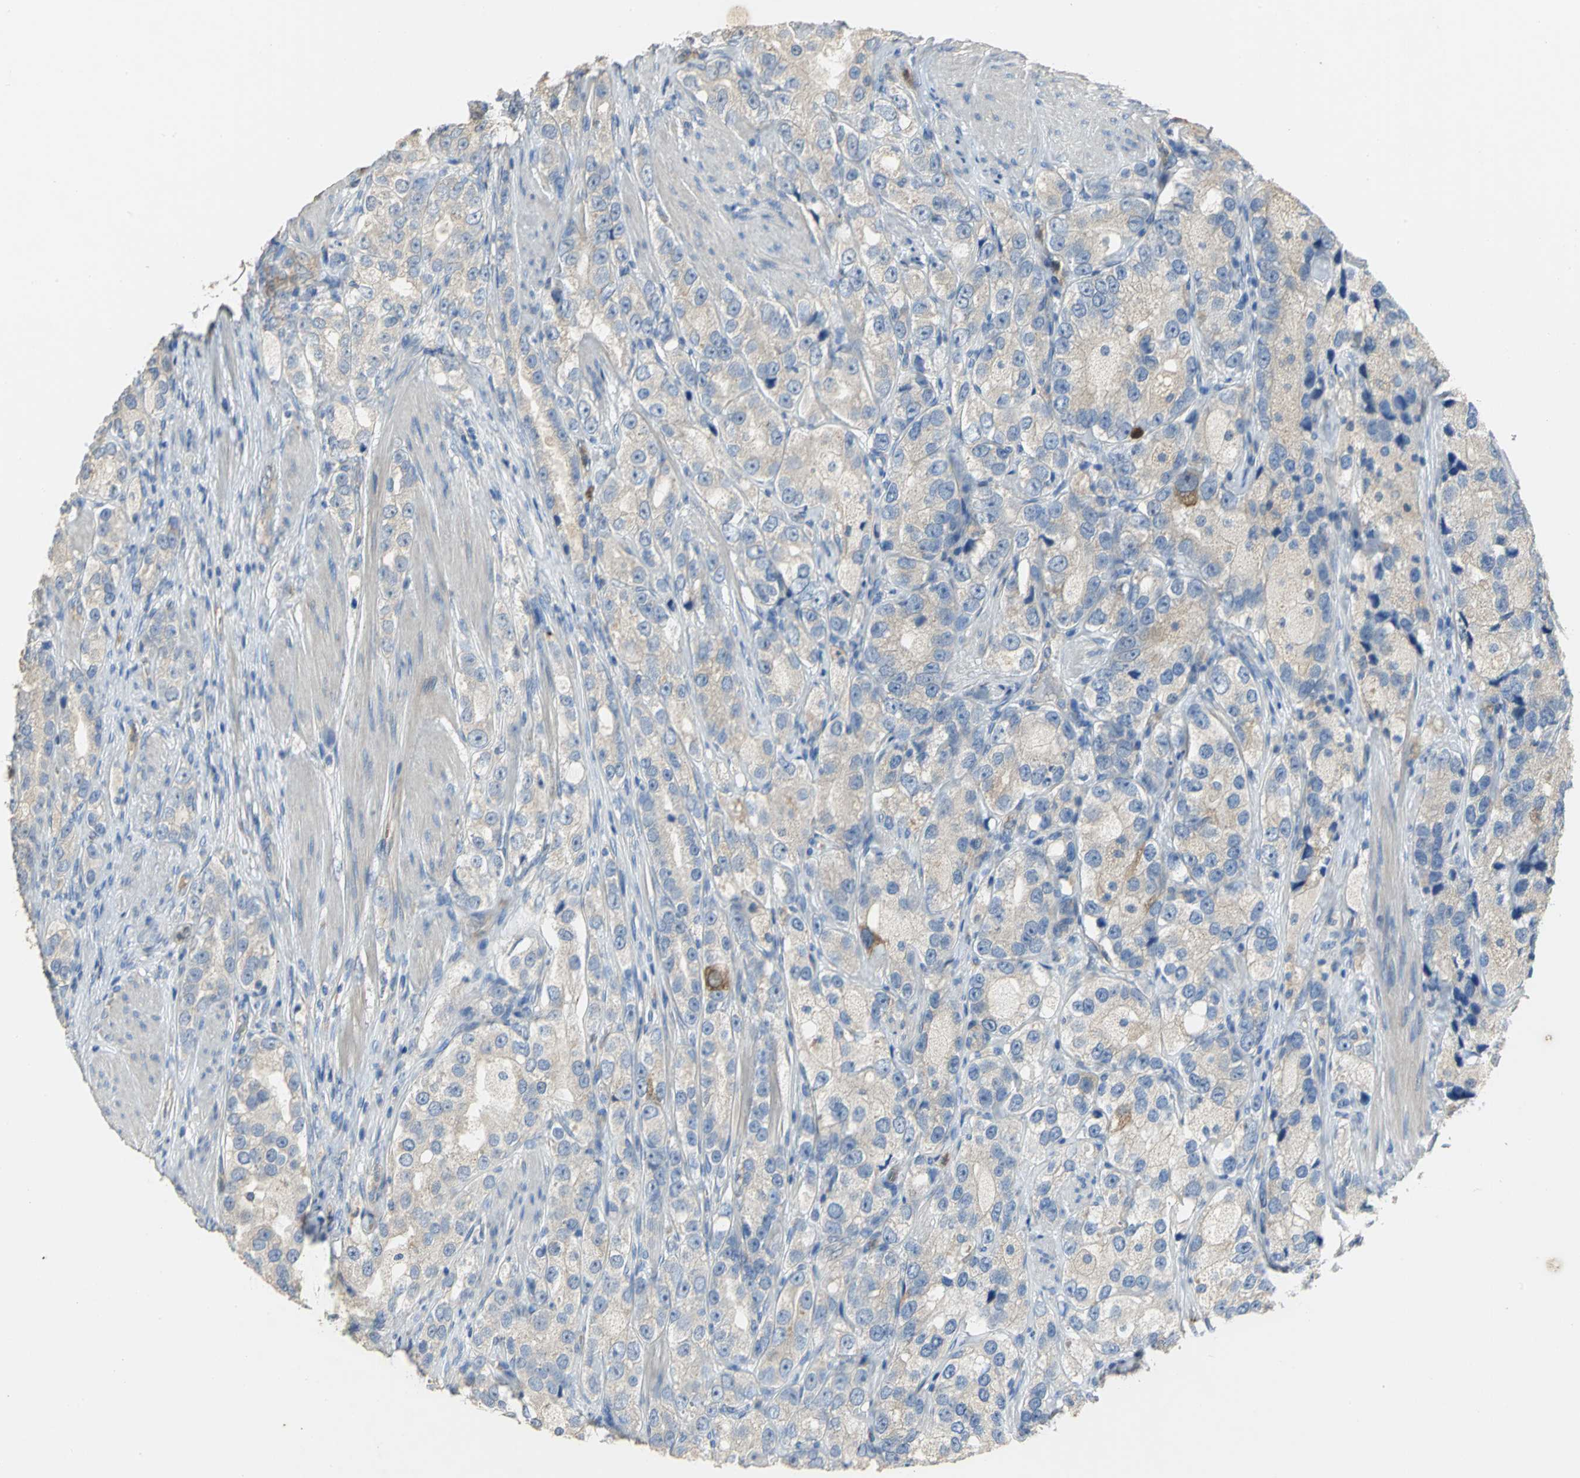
{"staining": {"intensity": "moderate", "quantity": "<25%", "location": "cytoplasmic/membranous"}, "tissue": "prostate cancer", "cell_type": "Tumor cells", "image_type": "cancer", "snomed": [{"axis": "morphology", "description": "Adenocarcinoma, High grade"}, {"axis": "topography", "description": "Prostate"}], "caption": "Protein expression analysis of prostate adenocarcinoma (high-grade) demonstrates moderate cytoplasmic/membranous staining in about <25% of tumor cells.", "gene": "DLGAP5", "patient": {"sex": "male", "age": 63}}